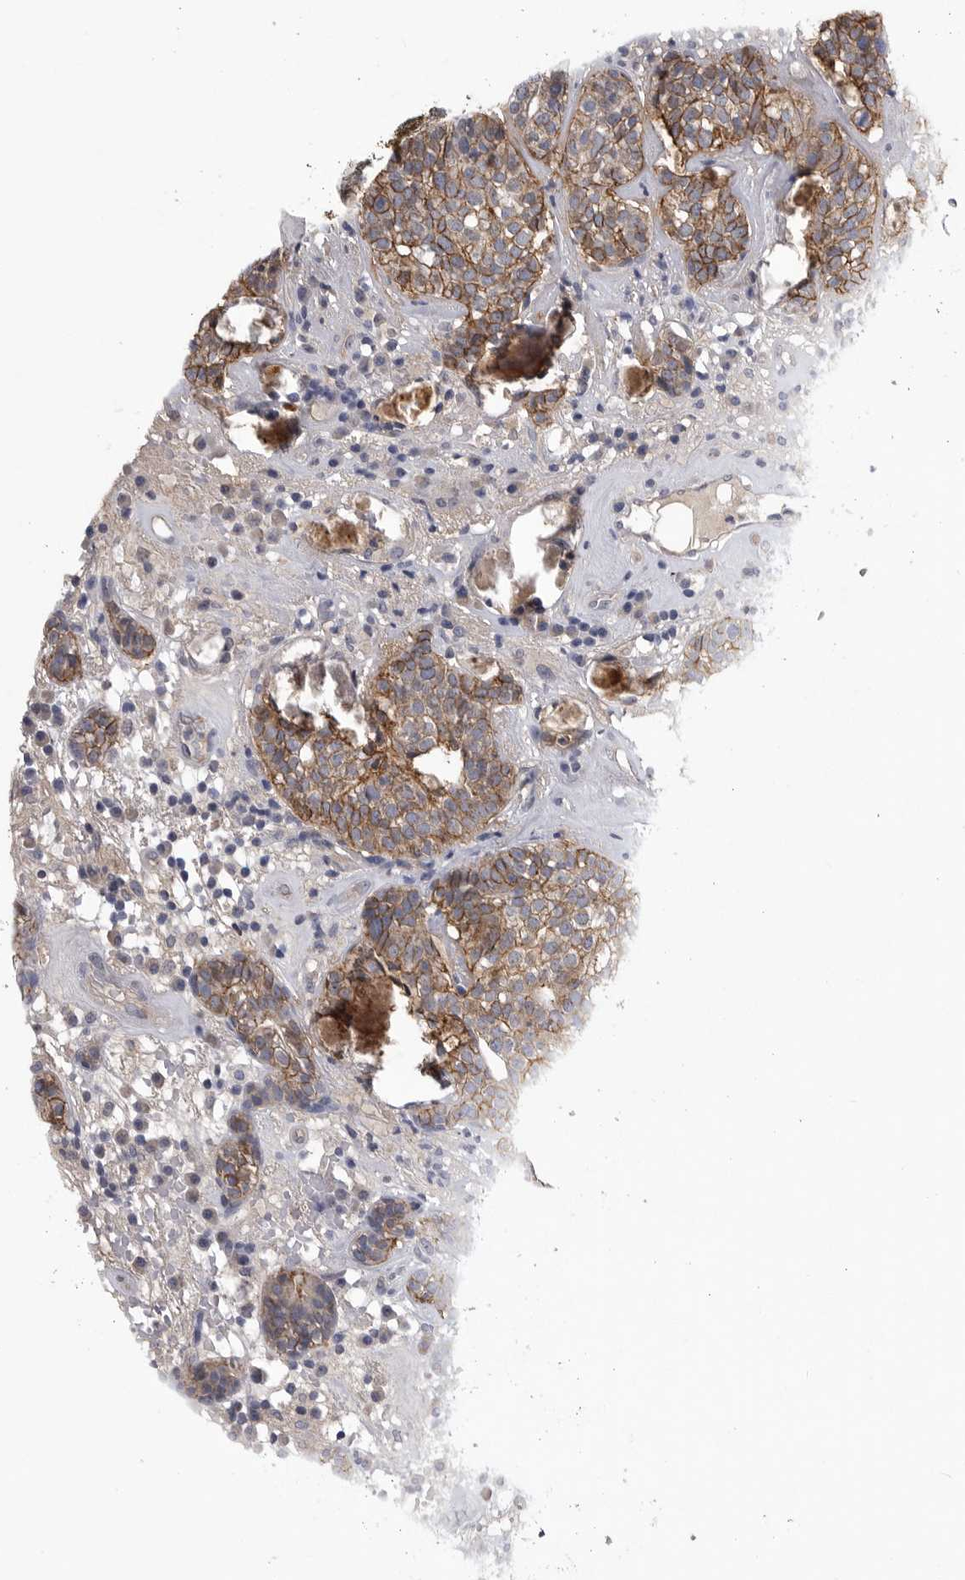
{"staining": {"intensity": "moderate", "quantity": "25%-75%", "location": "cytoplasmic/membranous"}, "tissue": "head and neck cancer", "cell_type": "Tumor cells", "image_type": "cancer", "snomed": [{"axis": "morphology", "description": "Adenocarcinoma, NOS"}, {"axis": "topography", "description": "Salivary gland"}, {"axis": "topography", "description": "Head-Neck"}], "caption": "Immunohistochemistry (IHC) histopathology image of adenocarcinoma (head and neck) stained for a protein (brown), which reveals medium levels of moderate cytoplasmic/membranous staining in about 25%-75% of tumor cells.", "gene": "NECTIN2", "patient": {"sex": "female", "age": 65}}